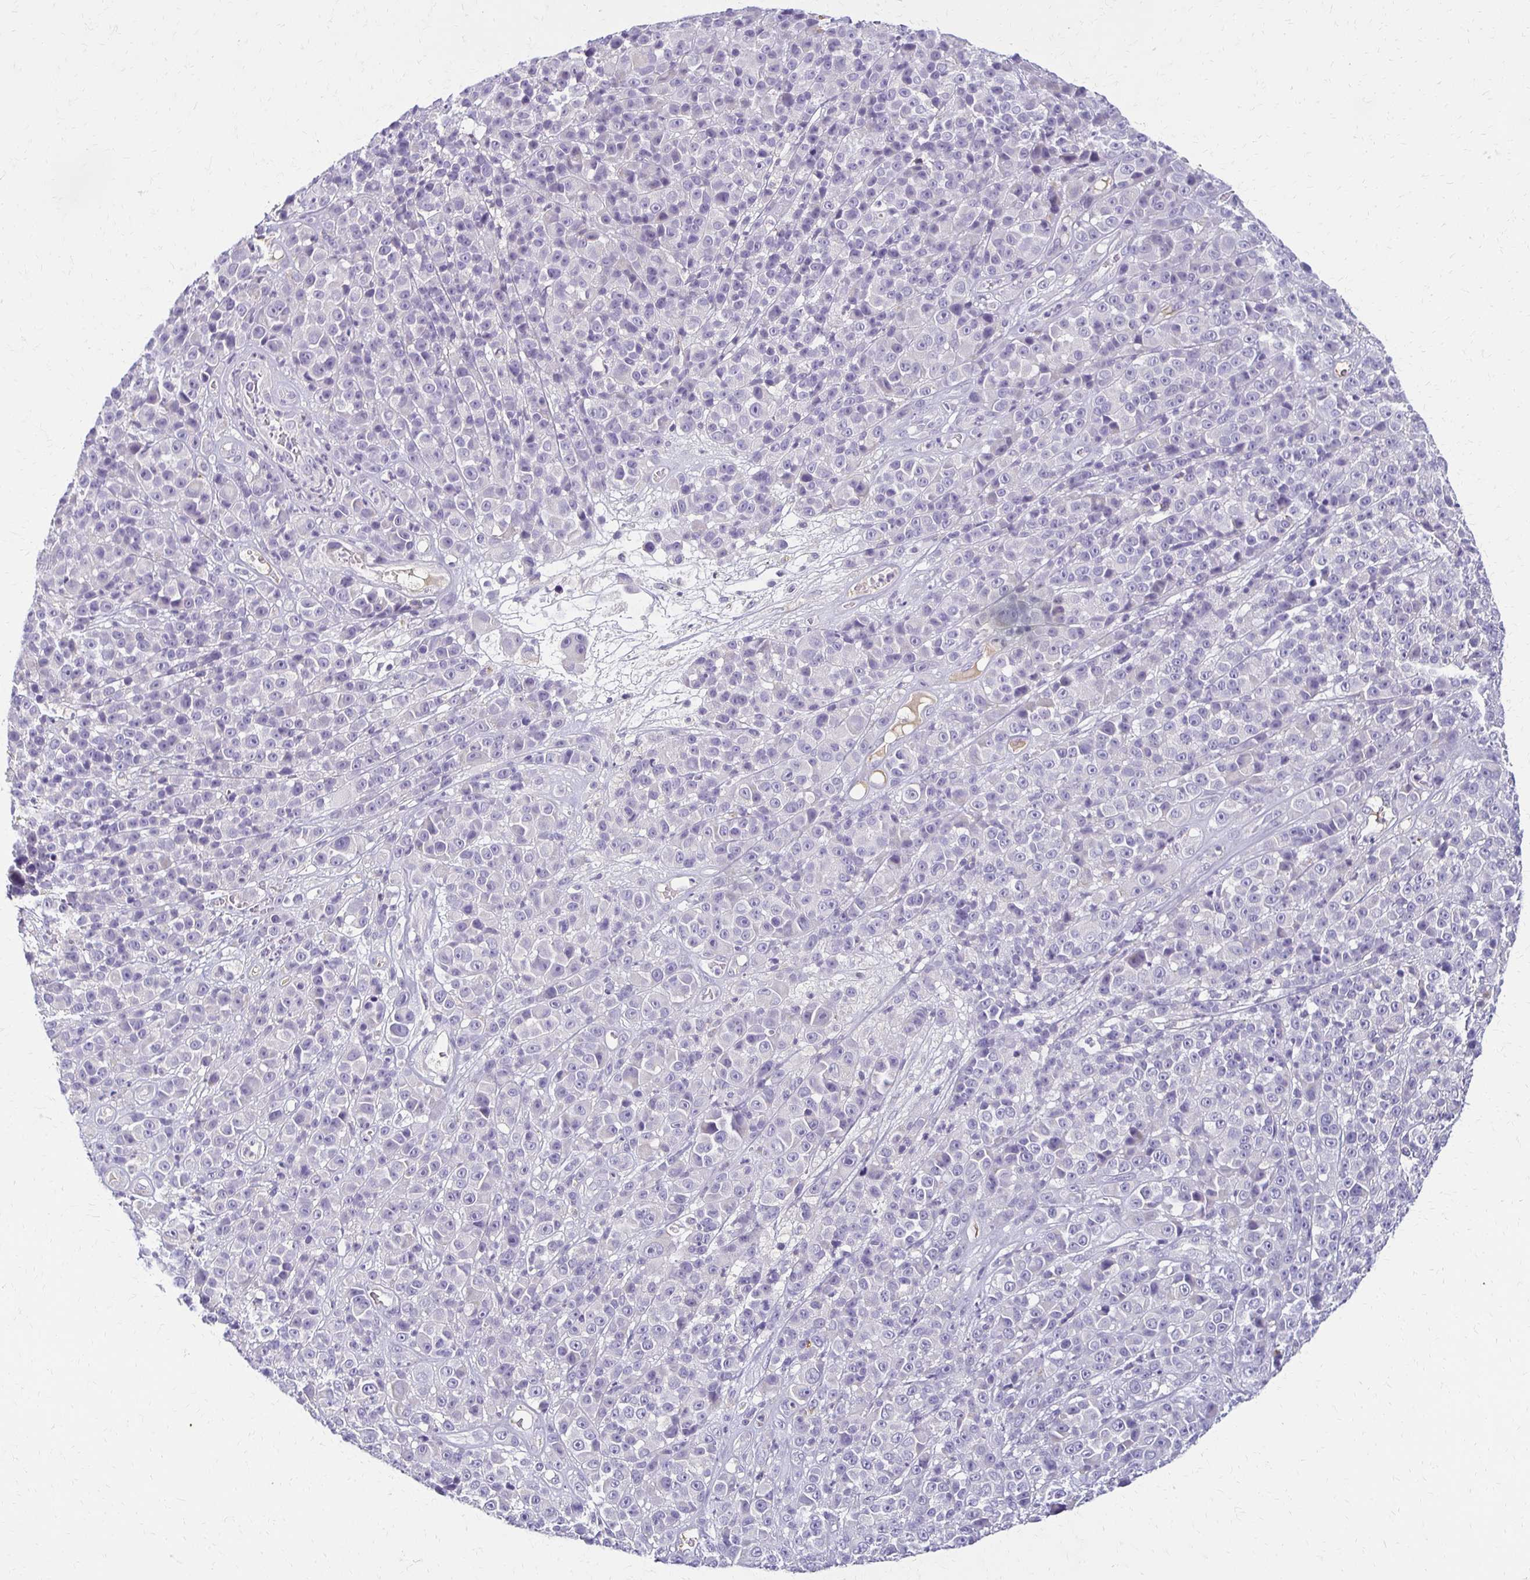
{"staining": {"intensity": "negative", "quantity": "none", "location": "none"}, "tissue": "melanoma", "cell_type": "Tumor cells", "image_type": "cancer", "snomed": [{"axis": "morphology", "description": "Malignant melanoma, NOS"}, {"axis": "topography", "description": "Skin"}, {"axis": "topography", "description": "Skin of back"}], "caption": "IHC of malignant melanoma exhibits no positivity in tumor cells.", "gene": "BBS12", "patient": {"sex": "male", "age": 91}}